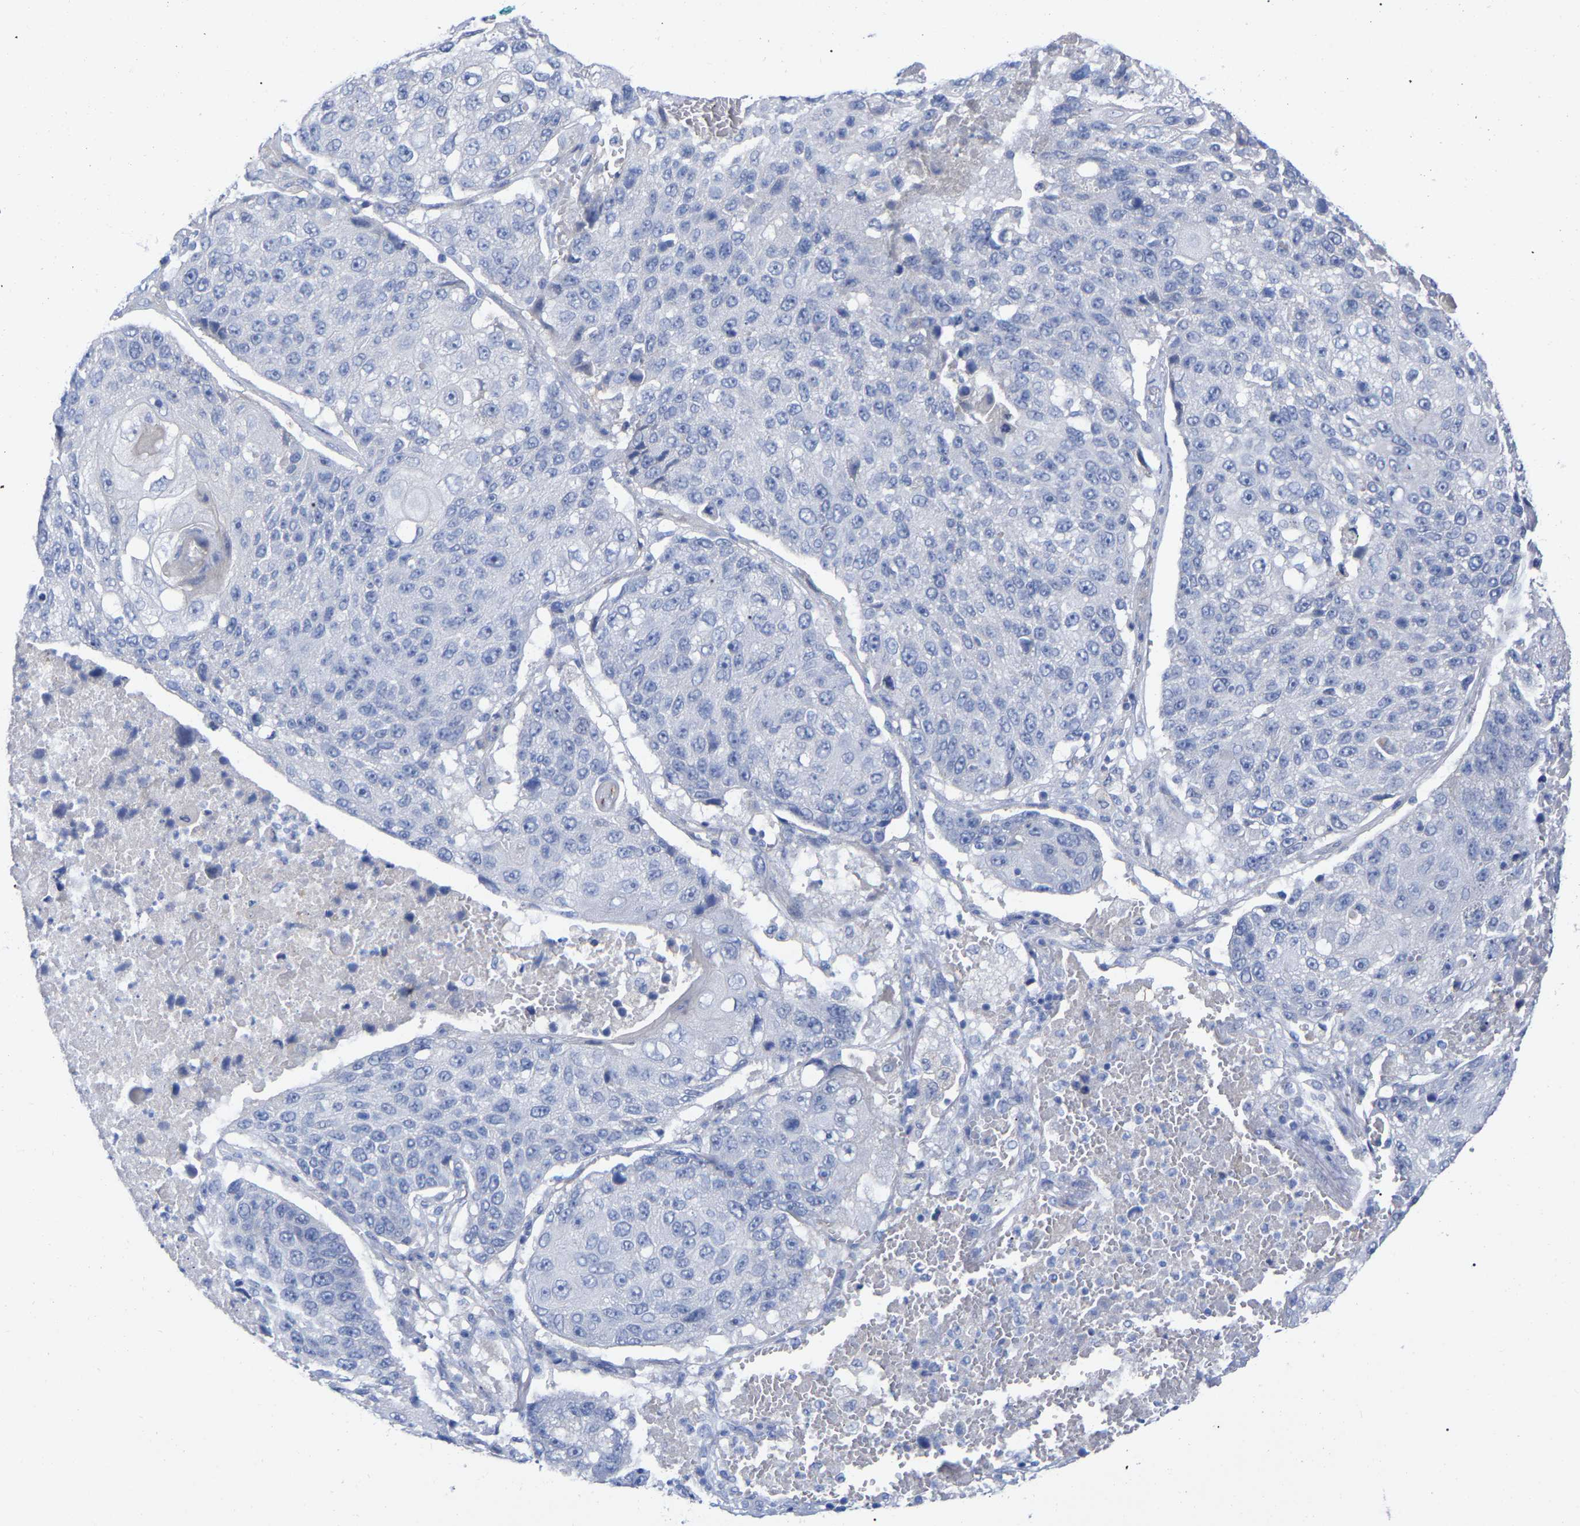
{"staining": {"intensity": "negative", "quantity": "none", "location": "none"}, "tissue": "lung cancer", "cell_type": "Tumor cells", "image_type": "cancer", "snomed": [{"axis": "morphology", "description": "Squamous cell carcinoma, NOS"}, {"axis": "topography", "description": "Lung"}], "caption": "Tumor cells show no significant protein positivity in lung cancer.", "gene": "HAPLN1", "patient": {"sex": "male", "age": 61}}